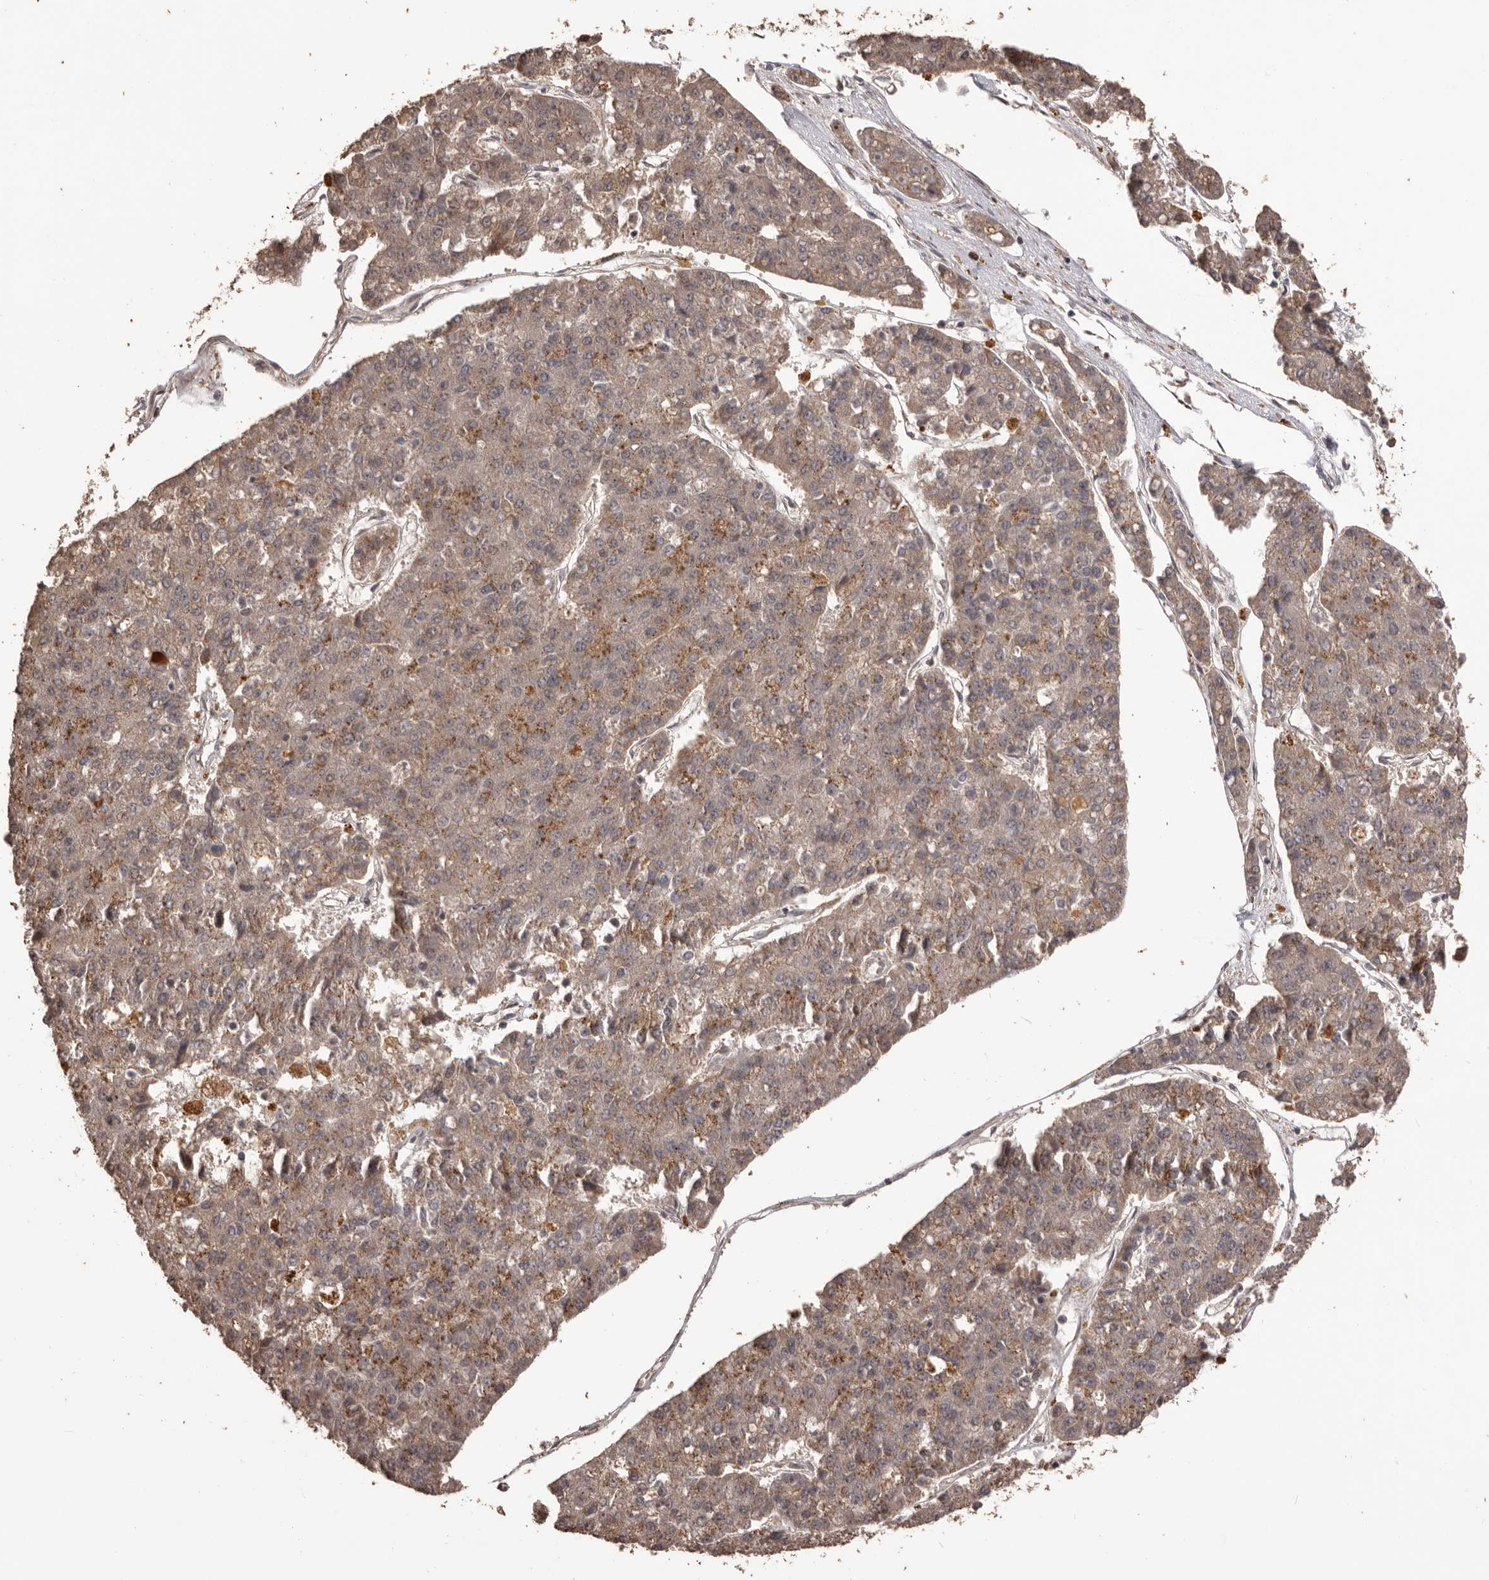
{"staining": {"intensity": "moderate", "quantity": ">75%", "location": "cytoplasmic/membranous"}, "tissue": "pancreatic cancer", "cell_type": "Tumor cells", "image_type": "cancer", "snomed": [{"axis": "morphology", "description": "Adenocarcinoma, NOS"}, {"axis": "topography", "description": "Pancreas"}], "caption": "Adenocarcinoma (pancreatic) stained with DAB IHC demonstrates medium levels of moderate cytoplasmic/membranous expression in about >75% of tumor cells.", "gene": "QRSL1", "patient": {"sex": "male", "age": 50}}